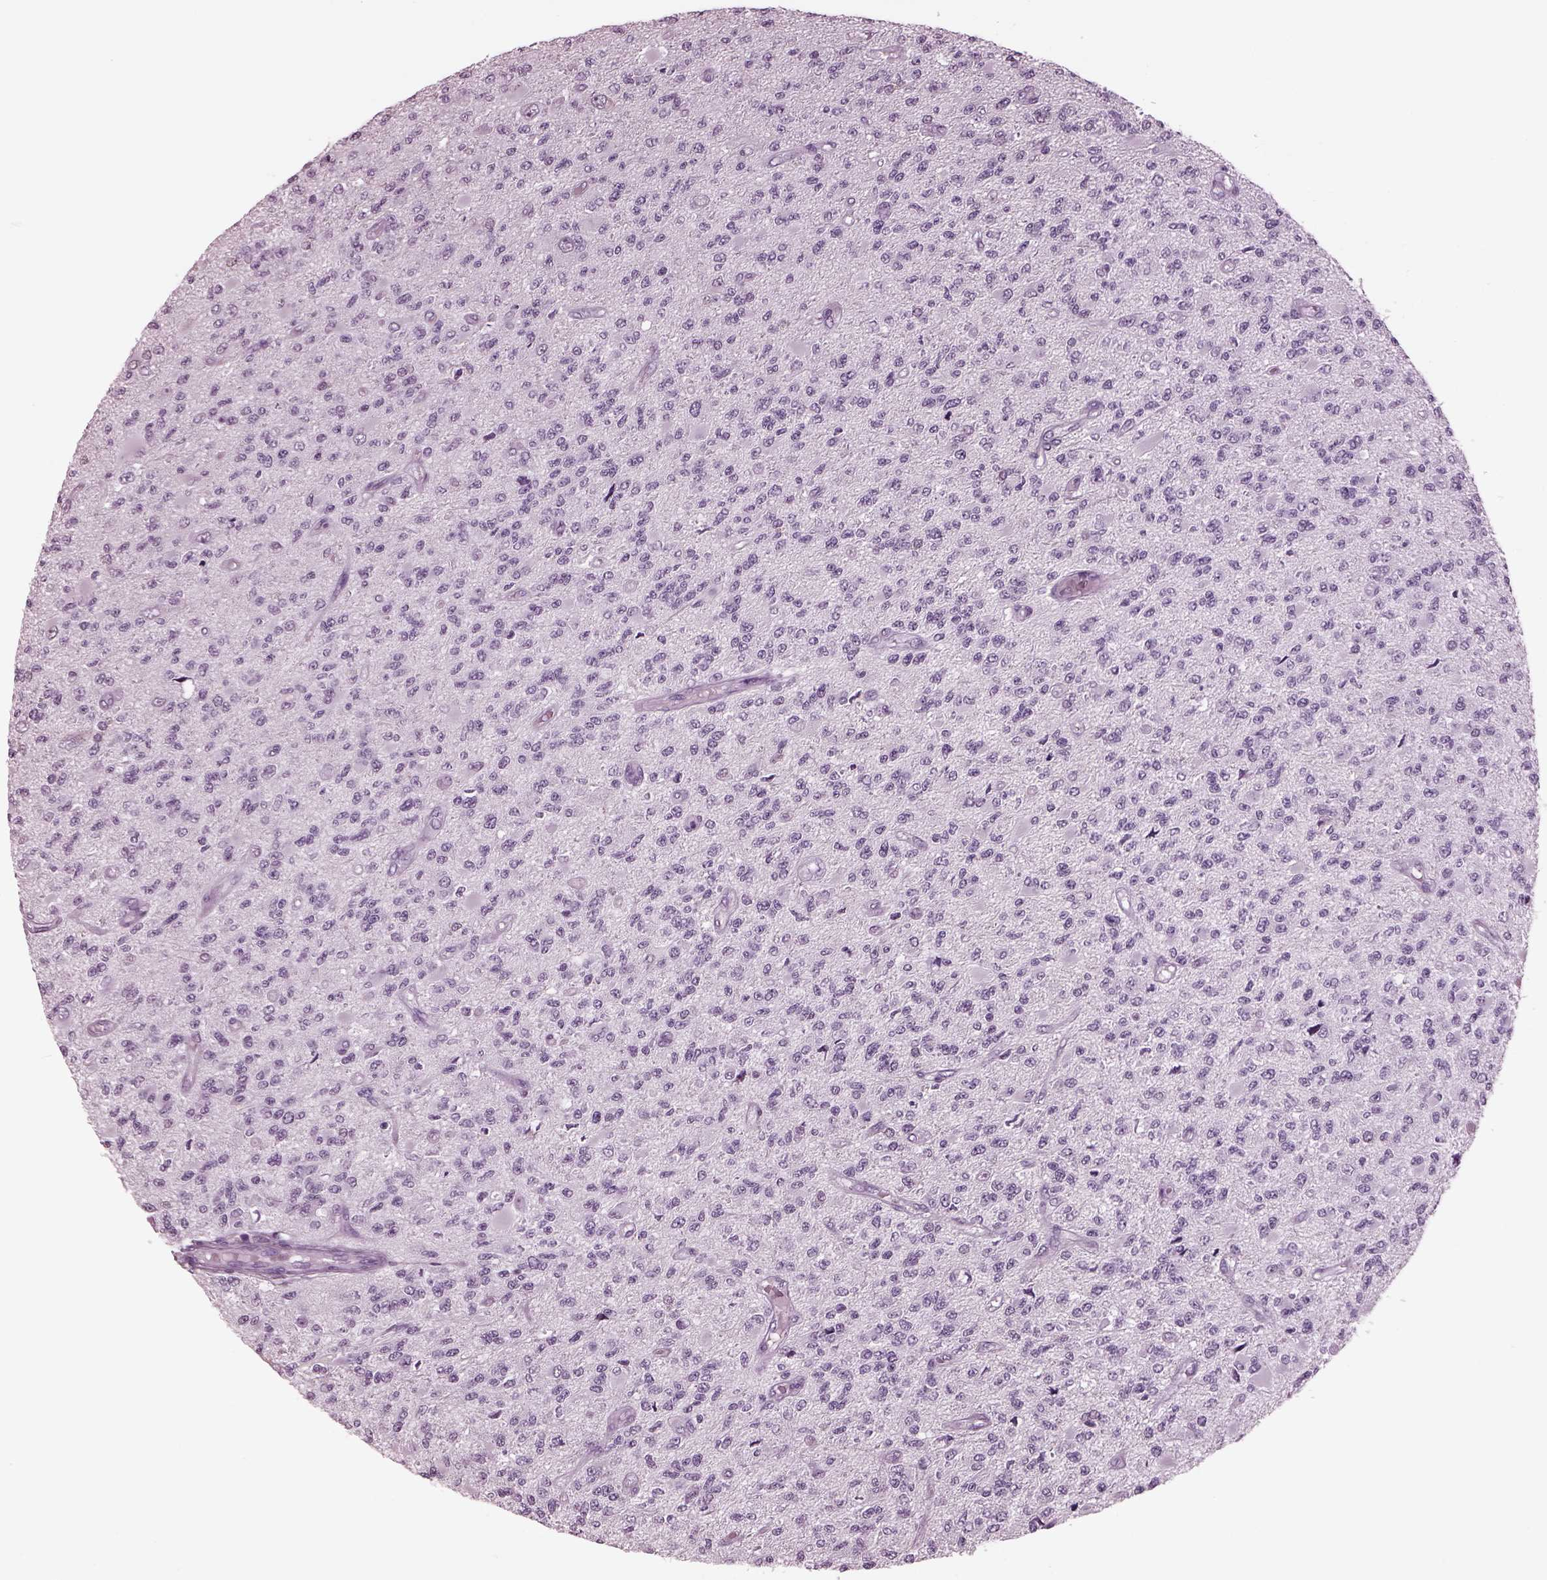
{"staining": {"intensity": "negative", "quantity": "none", "location": "none"}, "tissue": "glioma", "cell_type": "Tumor cells", "image_type": "cancer", "snomed": [{"axis": "morphology", "description": "Glioma, malignant, High grade"}, {"axis": "topography", "description": "Brain"}], "caption": "Tumor cells are negative for protein expression in human malignant glioma (high-grade).", "gene": "TPPP2", "patient": {"sex": "female", "age": 63}}